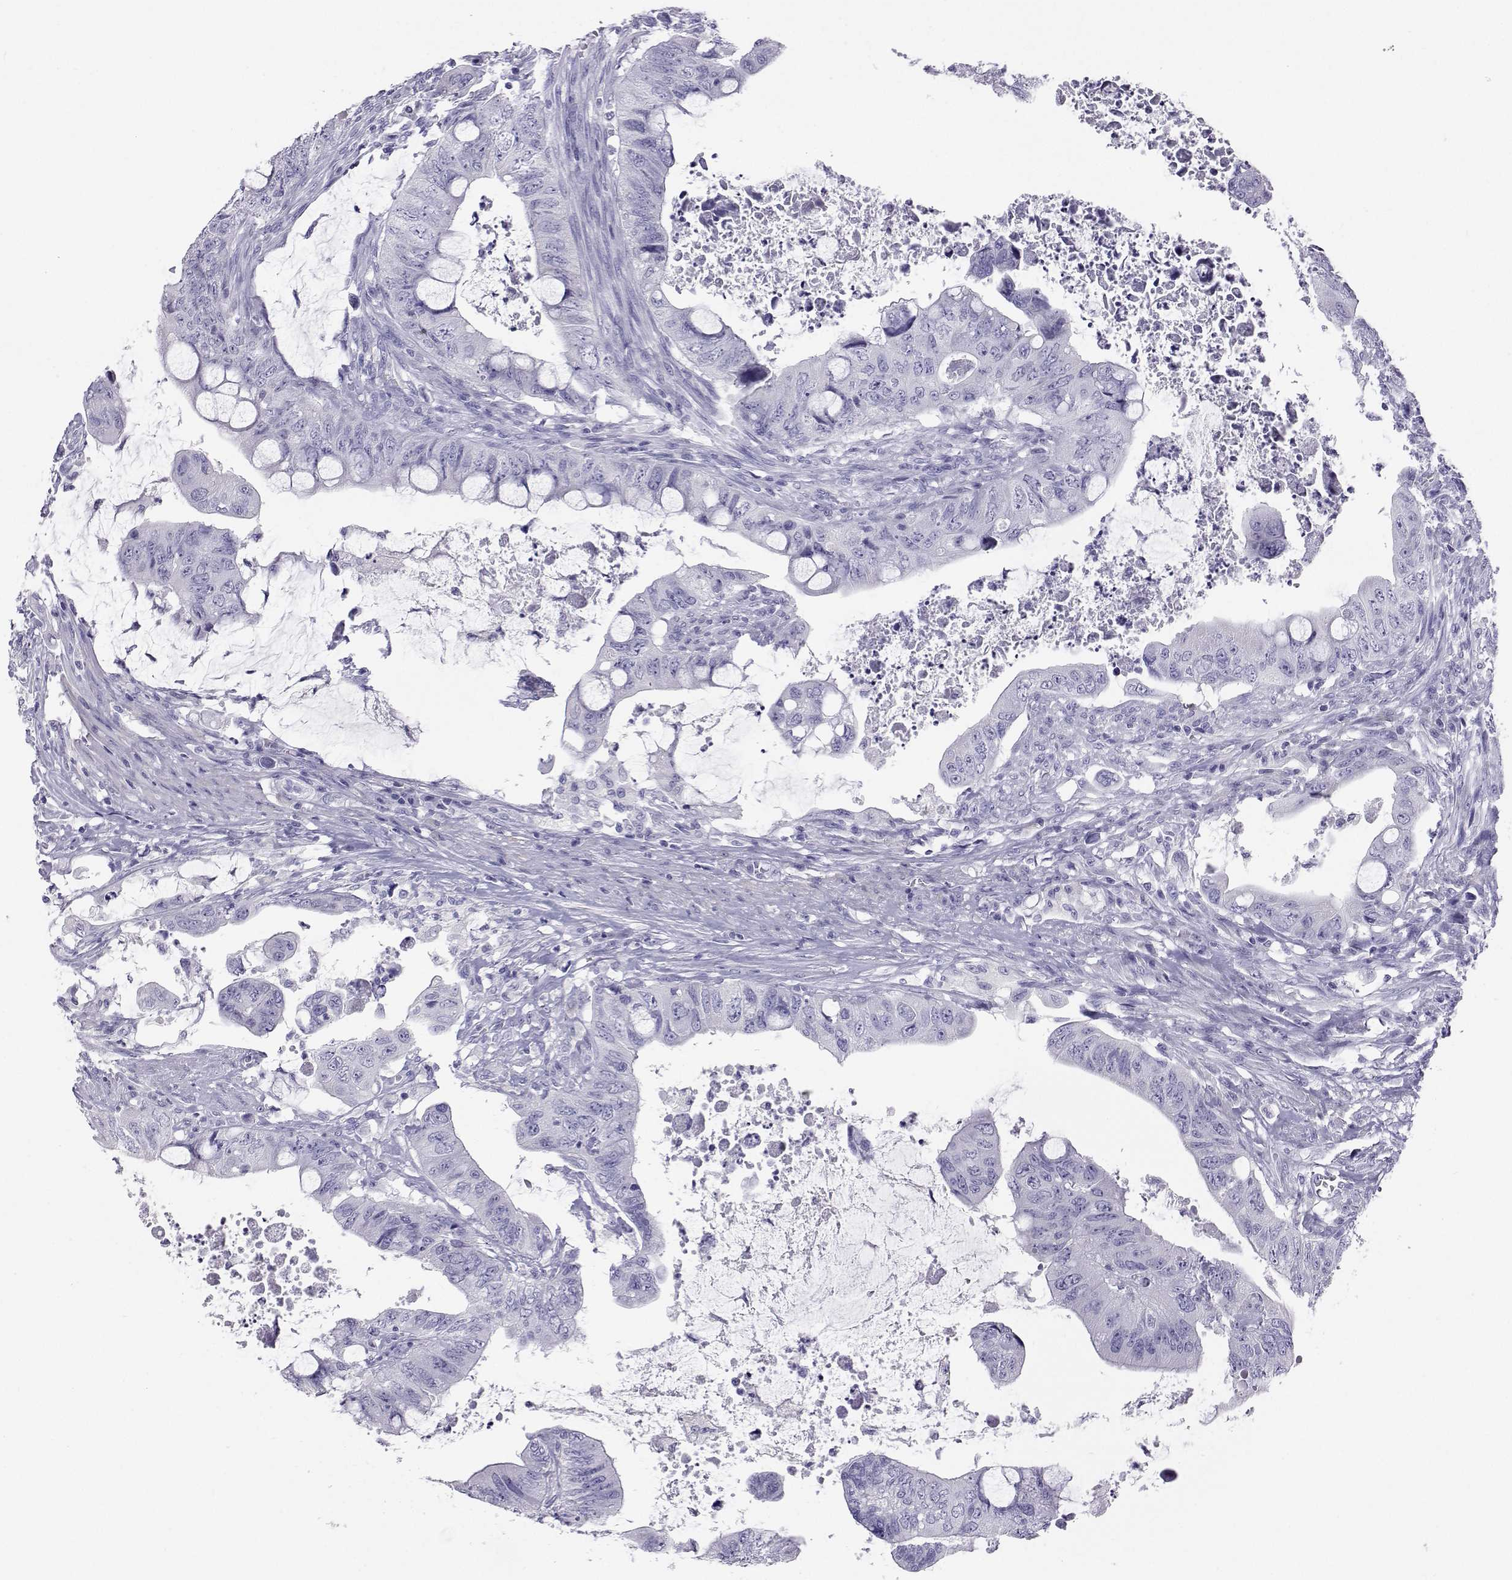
{"staining": {"intensity": "negative", "quantity": "none", "location": "none"}, "tissue": "colorectal cancer", "cell_type": "Tumor cells", "image_type": "cancer", "snomed": [{"axis": "morphology", "description": "Adenocarcinoma, NOS"}, {"axis": "topography", "description": "Colon"}], "caption": "Human colorectal adenocarcinoma stained for a protein using immunohistochemistry (IHC) displays no expression in tumor cells.", "gene": "PLIN4", "patient": {"sex": "male", "age": 57}}